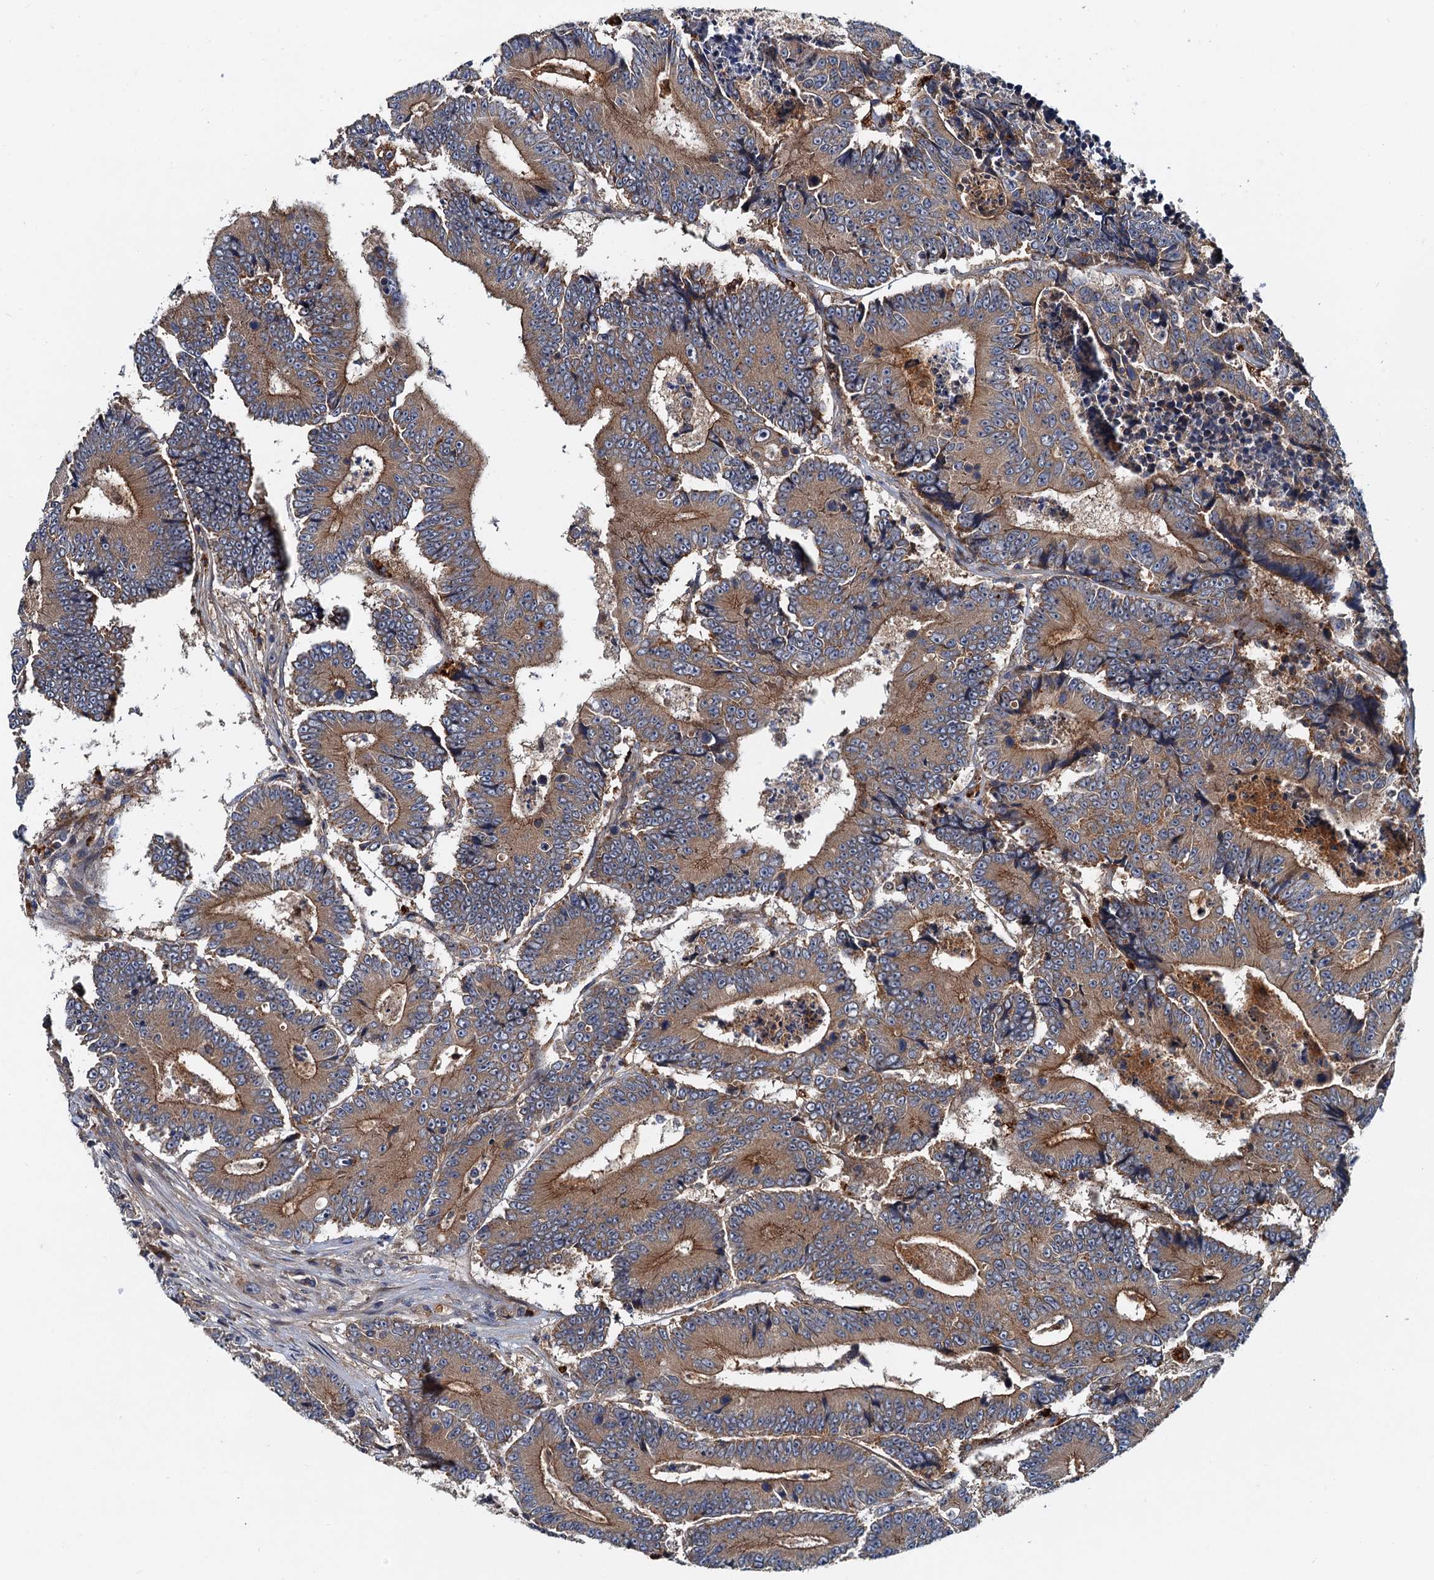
{"staining": {"intensity": "moderate", "quantity": ">75%", "location": "cytoplasmic/membranous"}, "tissue": "colorectal cancer", "cell_type": "Tumor cells", "image_type": "cancer", "snomed": [{"axis": "morphology", "description": "Adenocarcinoma, NOS"}, {"axis": "topography", "description": "Colon"}], "caption": "Protein analysis of adenocarcinoma (colorectal) tissue demonstrates moderate cytoplasmic/membranous positivity in approximately >75% of tumor cells.", "gene": "EFL1", "patient": {"sex": "male", "age": 83}}